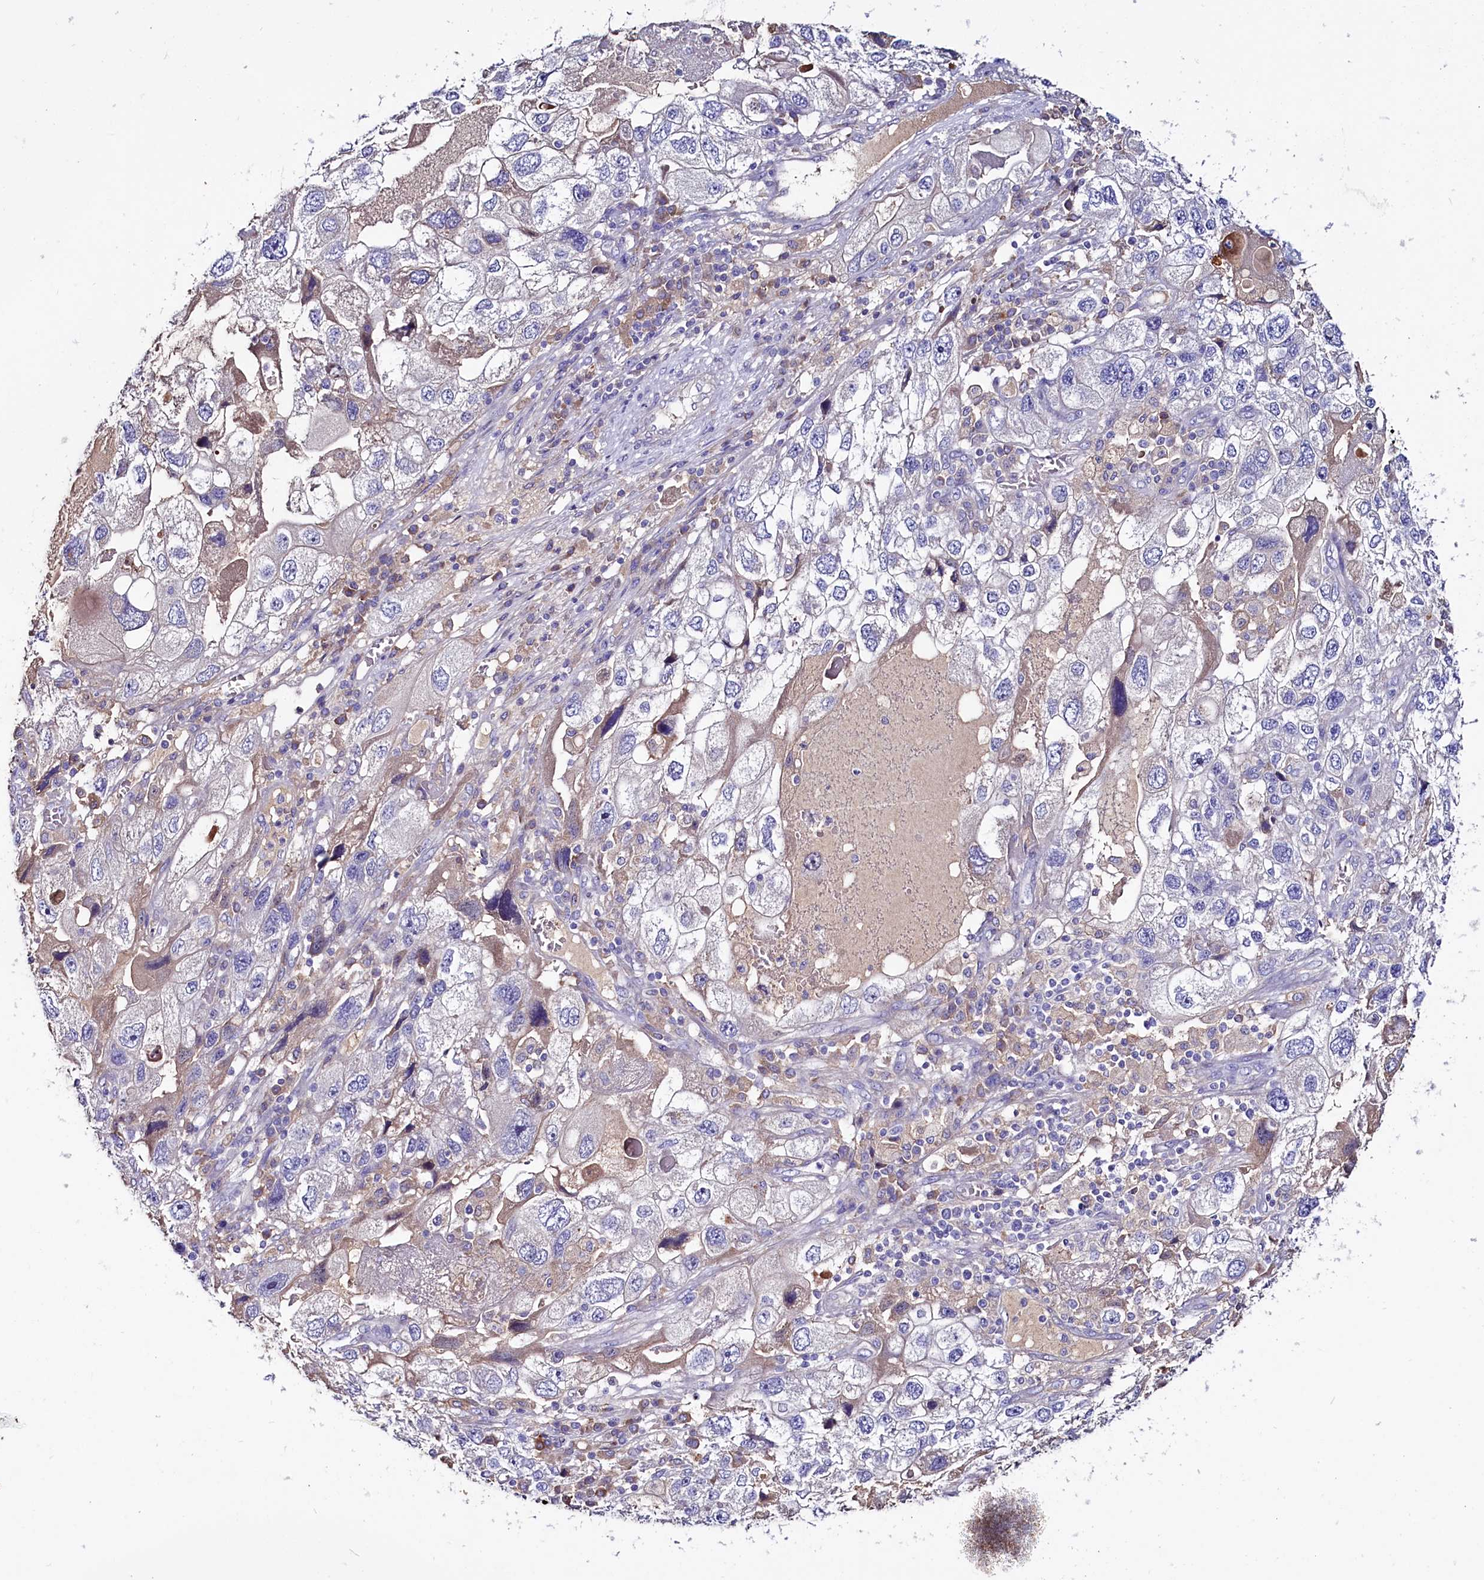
{"staining": {"intensity": "negative", "quantity": "none", "location": "none"}, "tissue": "endometrial cancer", "cell_type": "Tumor cells", "image_type": "cancer", "snomed": [{"axis": "morphology", "description": "Adenocarcinoma, NOS"}, {"axis": "topography", "description": "Endometrium"}], "caption": "Tumor cells show no significant positivity in adenocarcinoma (endometrial).", "gene": "IL17RD", "patient": {"sex": "female", "age": 49}}